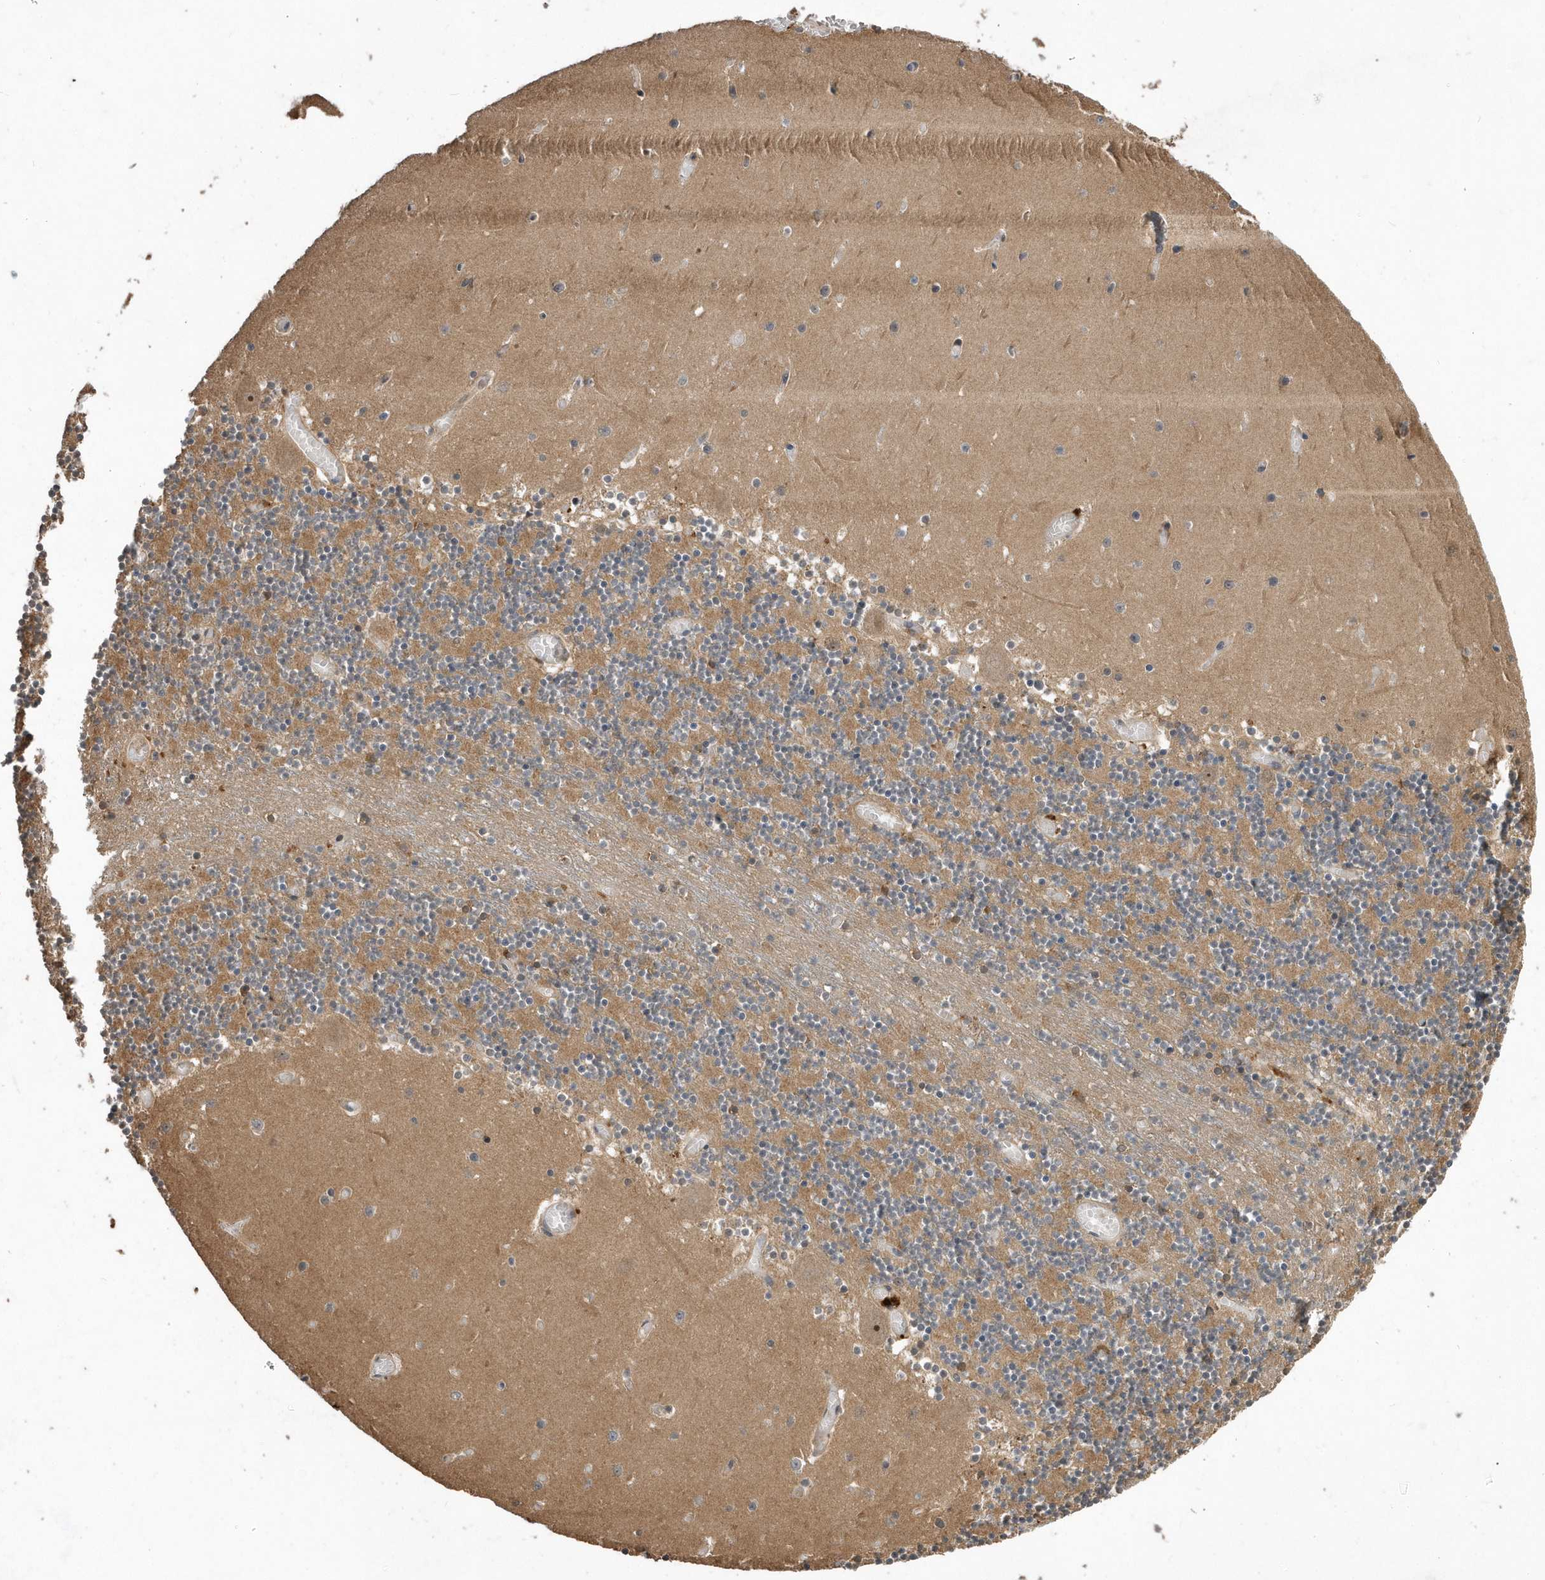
{"staining": {"intensity": "moderate", "quantity": "25%-75%", "location": "cytoplasmic/membranous"}, "tissue": "cerebellum", "cell_type": "Cells in granular layer", "image_type": "normal", "snomed": [{"axis": "morphology", "description": "Normal tissue, NOS"}, {"axis": "topography", "description": "Cerebellum"}], "caption": "This micrograph demonstrates normal cerebellum stained with immunohistochemistry to label a protein in brown. The cytoplasmic/membranous of cells in granular layer show moderate positivity for the protein. Nuclei are counter-stained blue.", "gene": "WASHC5", "patient": {"sex": "female", "age": 28}}